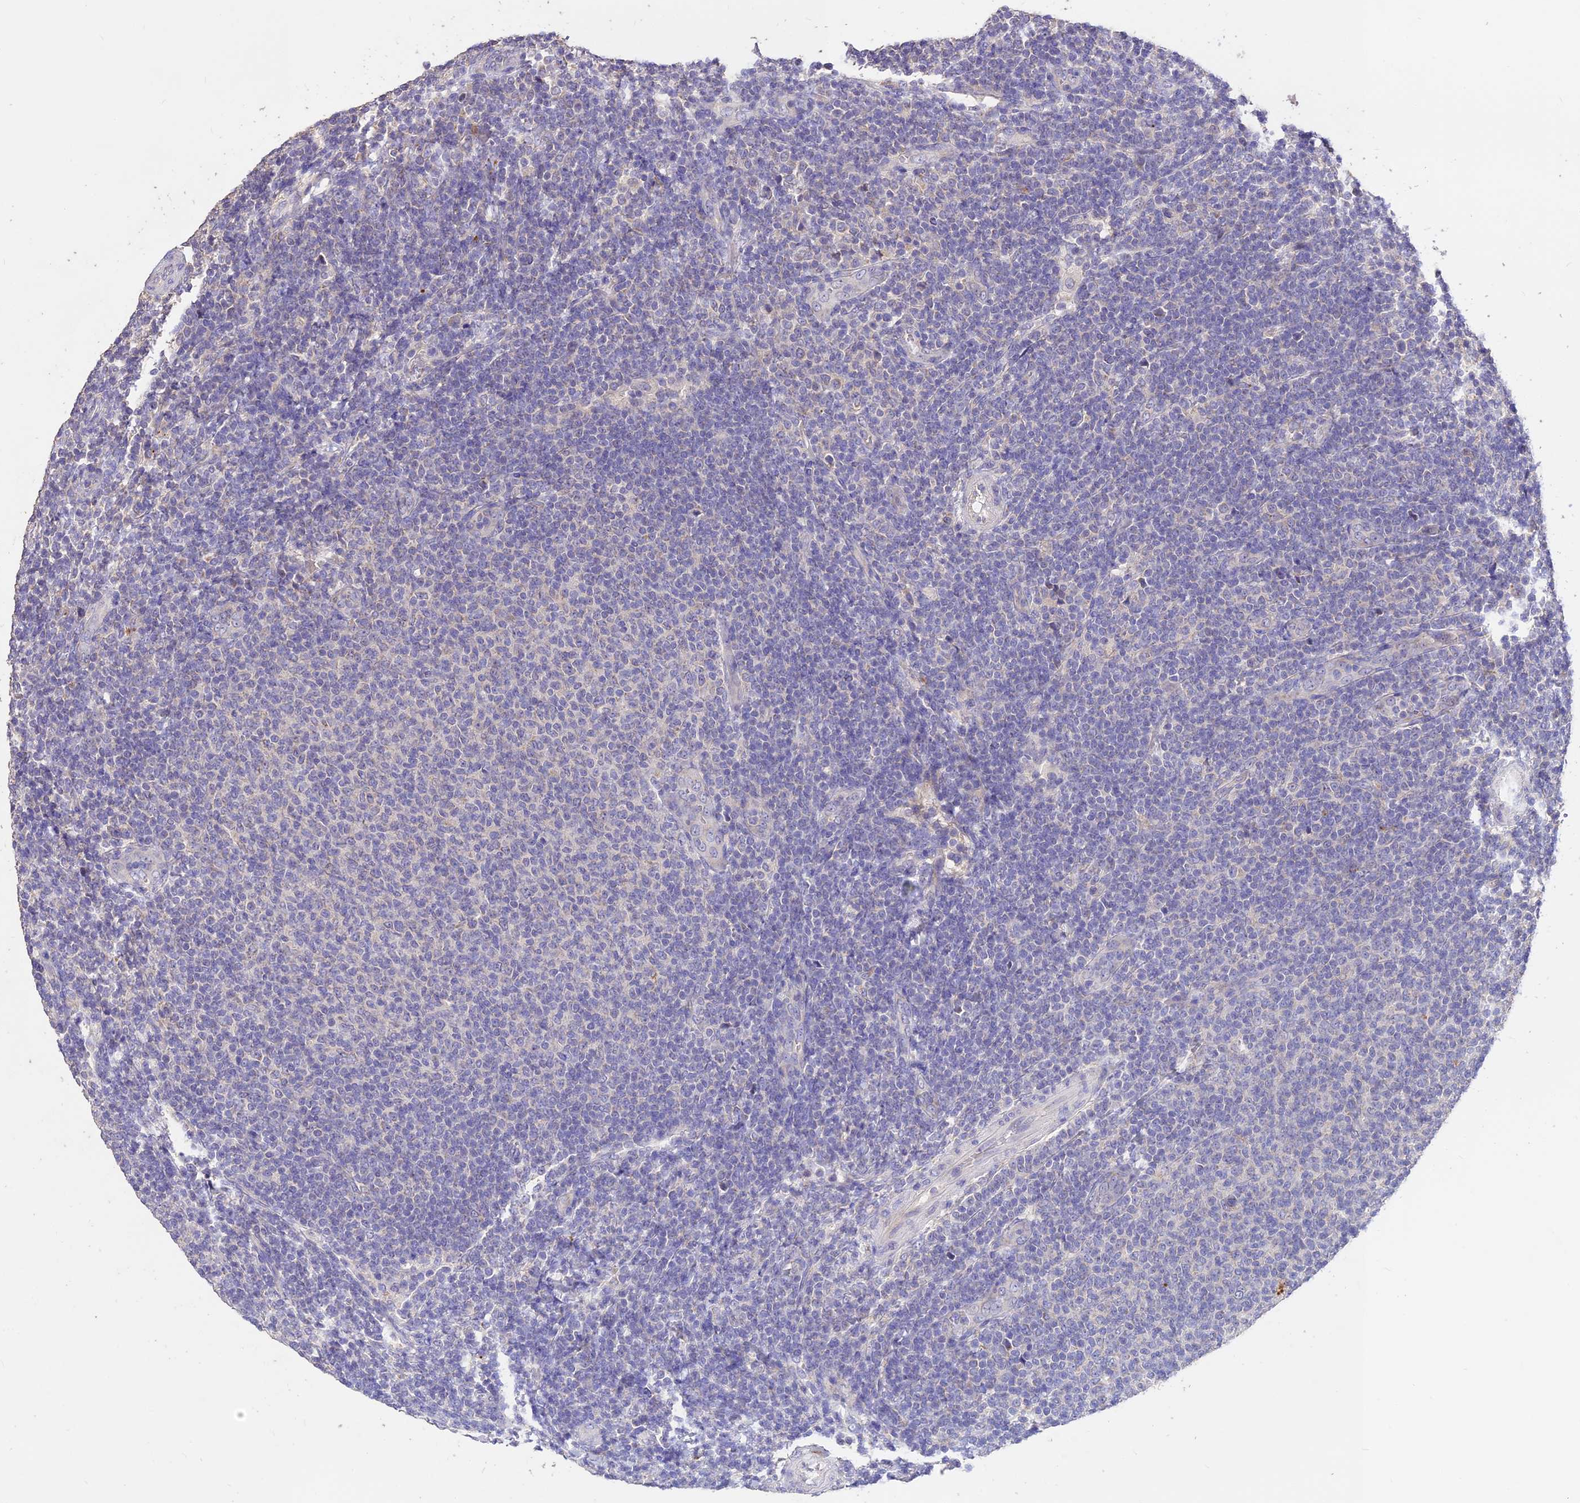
{"staining": {"intensity": "negative", "quantity": "none", "location": "none"}, "tissue": "lymphoma", "cell_type": "Tumor cells", "image_type": "cancer", "snomed": [{"axis": "morphology", "description": "Malignant lymphoma, non-Hodgkin's type, Low grade"}, {"axis": "topography", "description": "Lymph node"}], "caption": "Immunohistochemistry (IHC) image of neoplastic tissue: human low-grade malignant lymphoma, non-Hodgkin's type stained with DAB shows no significant protein expression in tumor cells. (Brightfield microscopy of DAB immunohistochemistry (IHC) at high magnification).", "gene": "SDHD", "patient": {"sex": "male", "age": 66}}